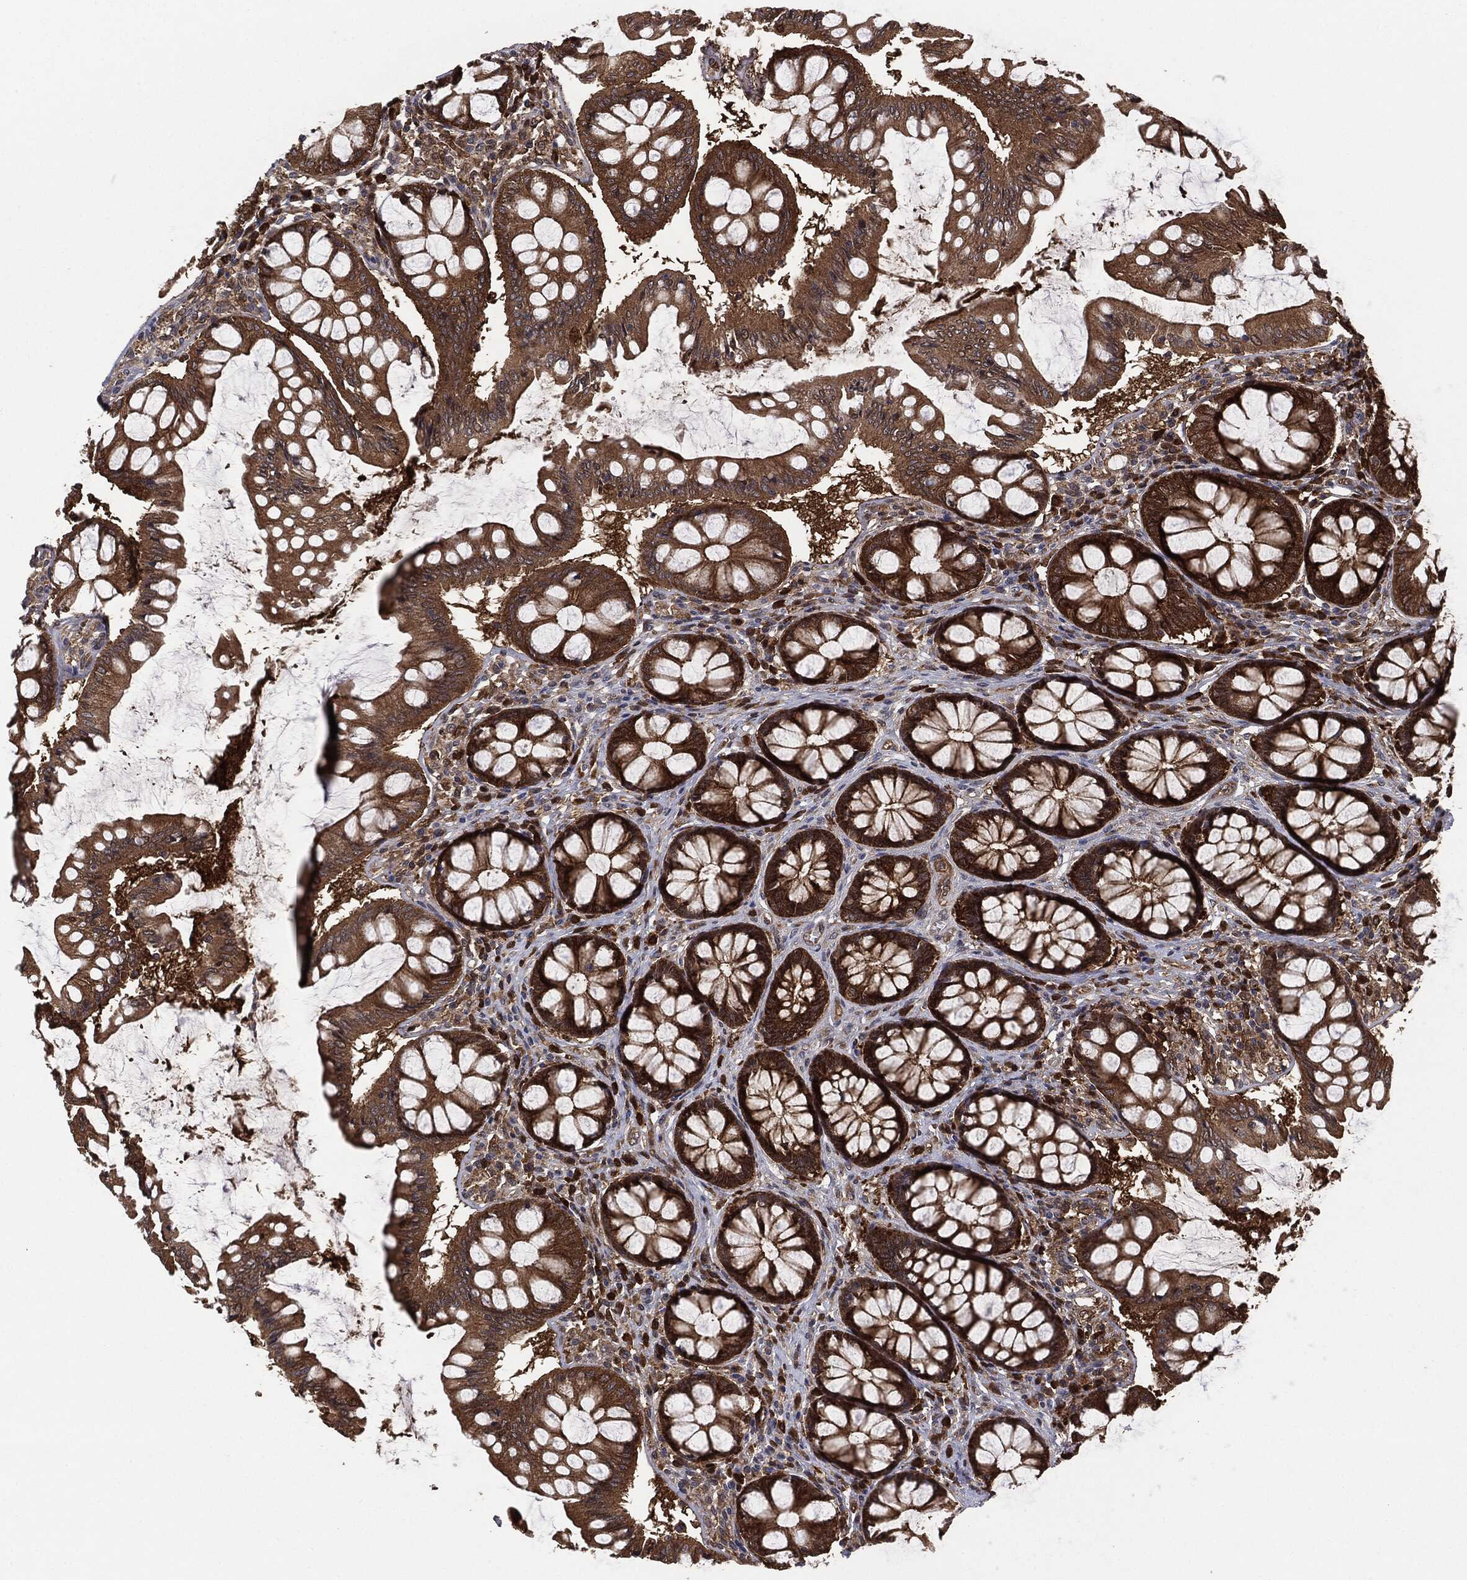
{"staining": {"intensity": "strong", "quantity": ">75%", "location": "cytoplasmic/membranous"}, "tissue": "colon", "cell_type": "Endothelial cells", "image_type": "normal", "snomed": [{"axis": "morphology", "description": "Normal tissue, NOS"}, {"axis": "topography", "description": "Colon"}], "caption": "IHC micrograph of unremarkable colon: colon stained using immunohistochemistry reveals high levels of strong protein expression localized specifically in the cytoplasmic/membranous of endothelial cells, appearing as a cytoplasmic/membranous brown color.", "gene": "NME1", "patient": {"sex": "female", "age": 65}}